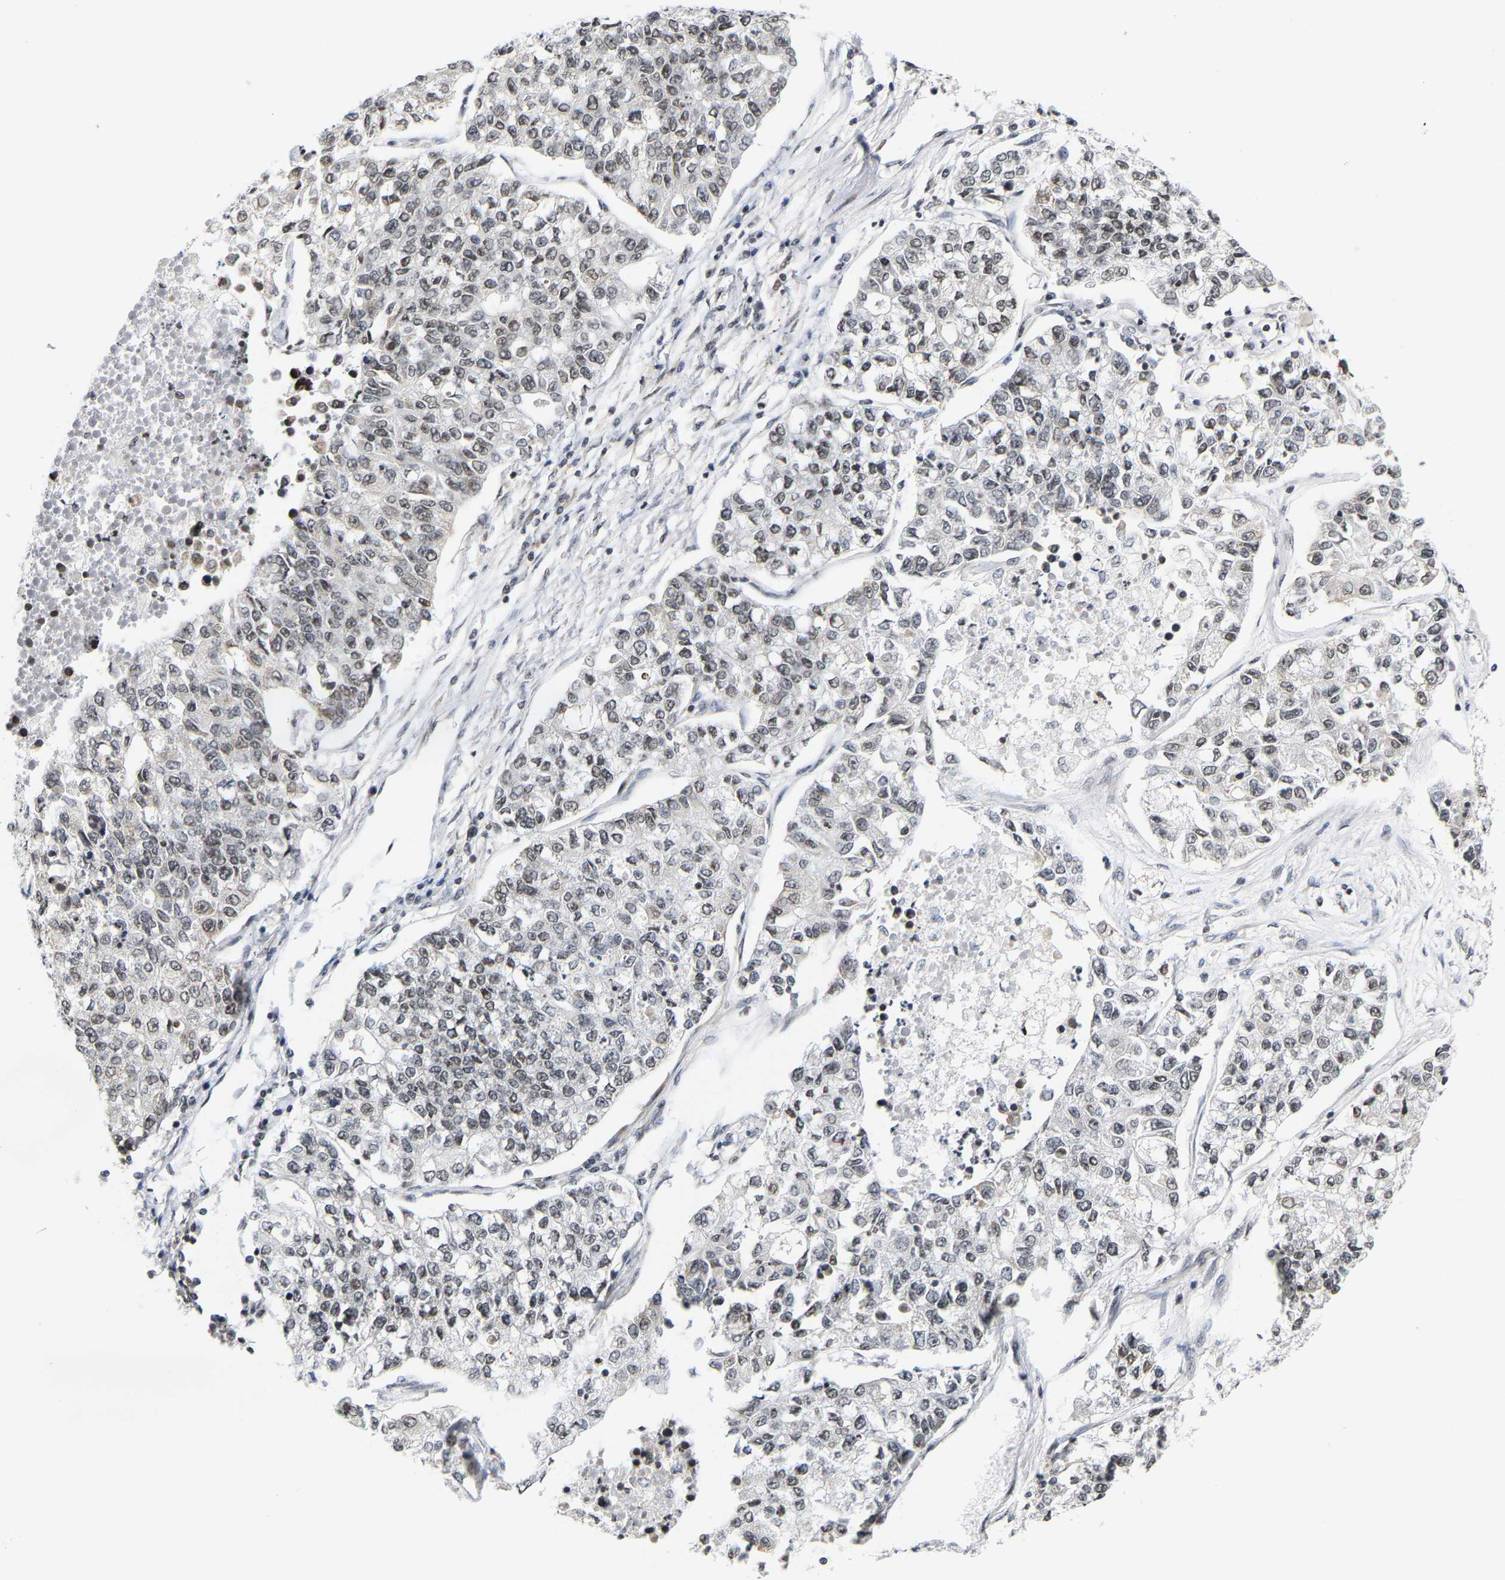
{"staining": {"intensity": "weak", "quantity": ">75%", "location": "nuclear"}, "tissue": "lung cancer", "cell_type": "Tumor cells", "image_type": "cancer", "snomed": [{"axis": "morphology", "description": "Adenocarcinoma, NOS"}, {"axis": "topography", "description": "Lung"}], "caption": "A high-resolution histopathology image shows immunohistochemistry staining of adenocarcinoma (lung), which displays weak nuclear staining in approximately >75% of tumor cells.", "gene": "ANKRD6", "patient": {"sex": "male", "age": 49}}